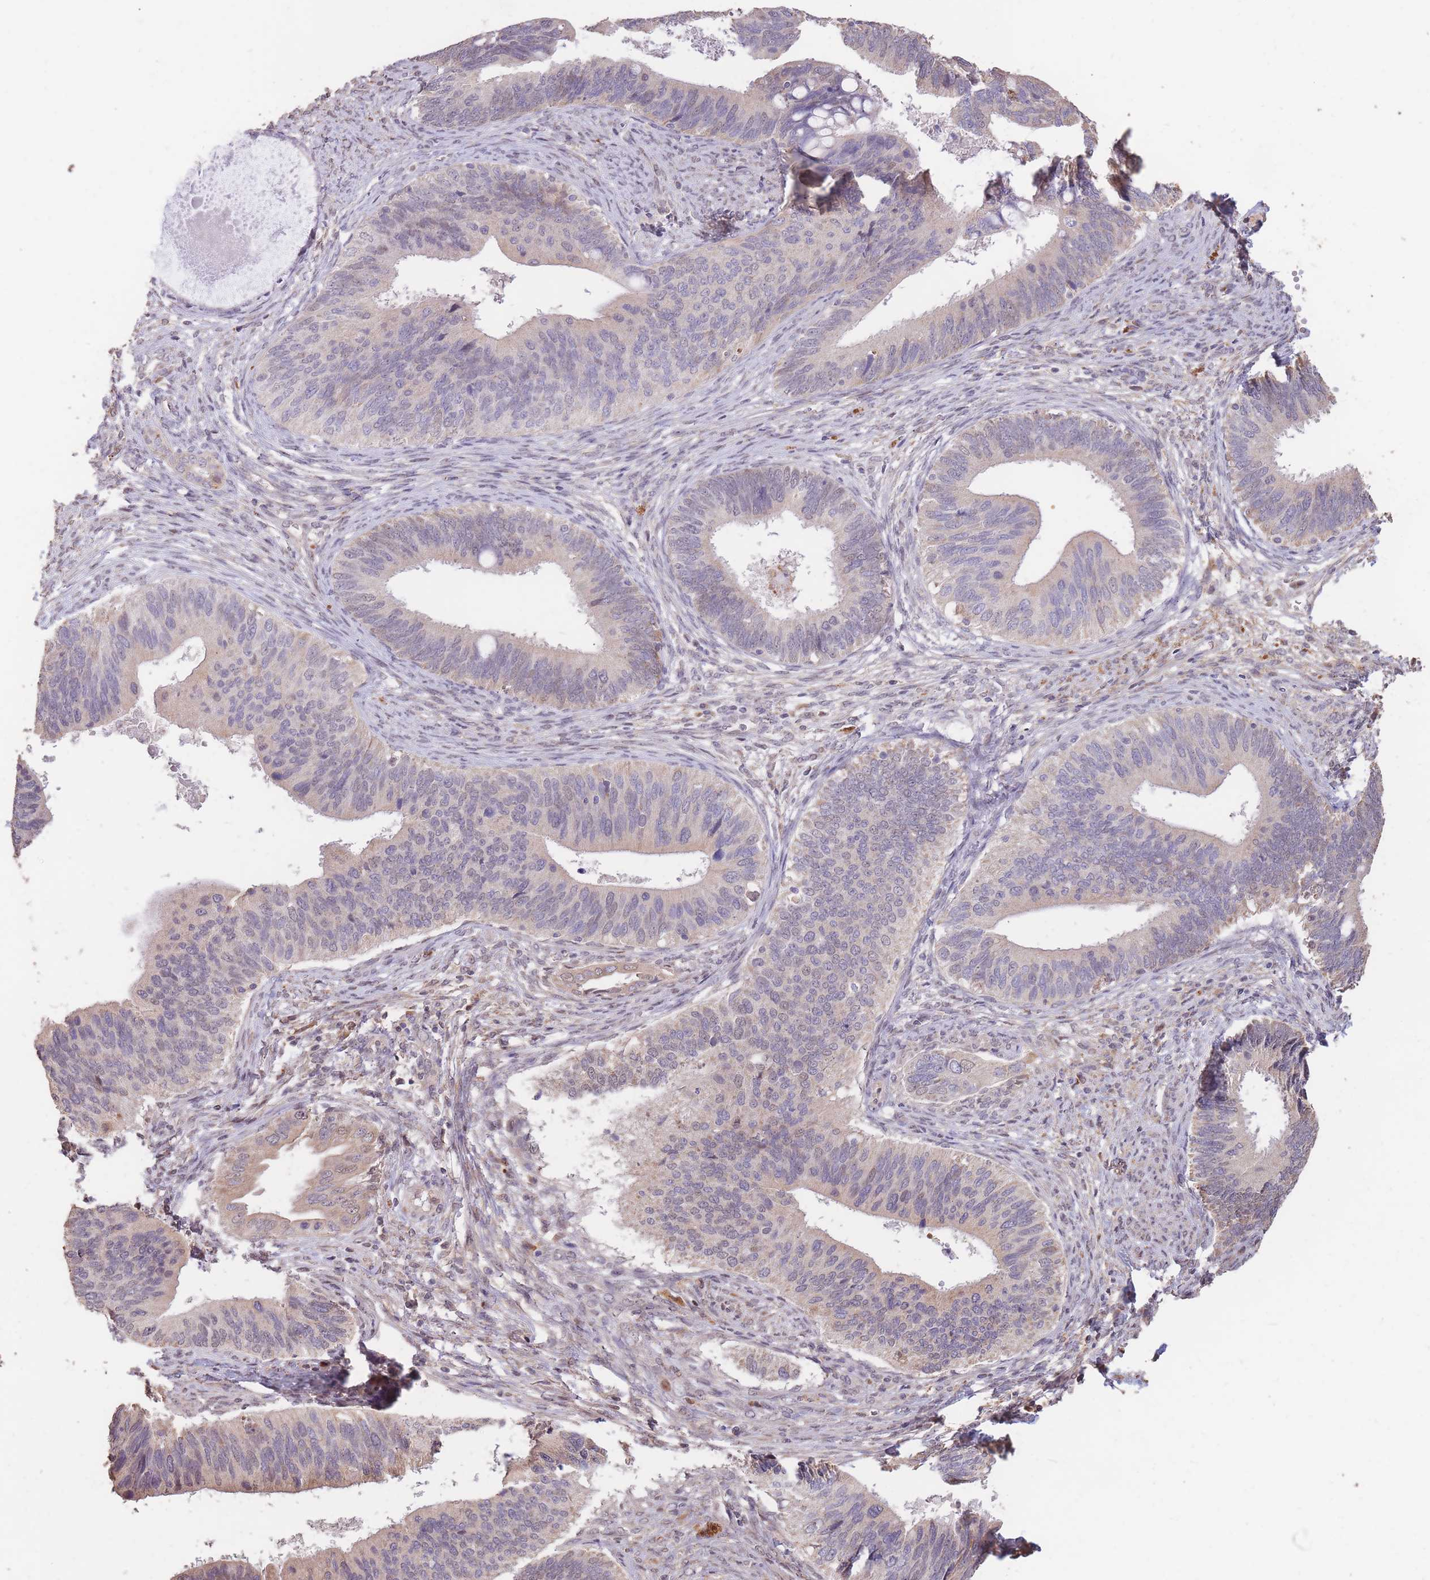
{"staining": {"intensity": "negative", "quantity": "none", "location": "none"}, "tissue": "cervical cancer", "cell_type": "Tumor cells", "image_type": "cancer", "snomed": [{"axis": "morphology", "description": "Adenocarcinoma, NOS"}, {"axis": "topography", "description": "Cervix"}], "caption": "Tumor cells show no significant protein positivity in cervical adenocarcinoma.", "gene": "RGS14", "patient": {"sex": "female", "age": 42}}